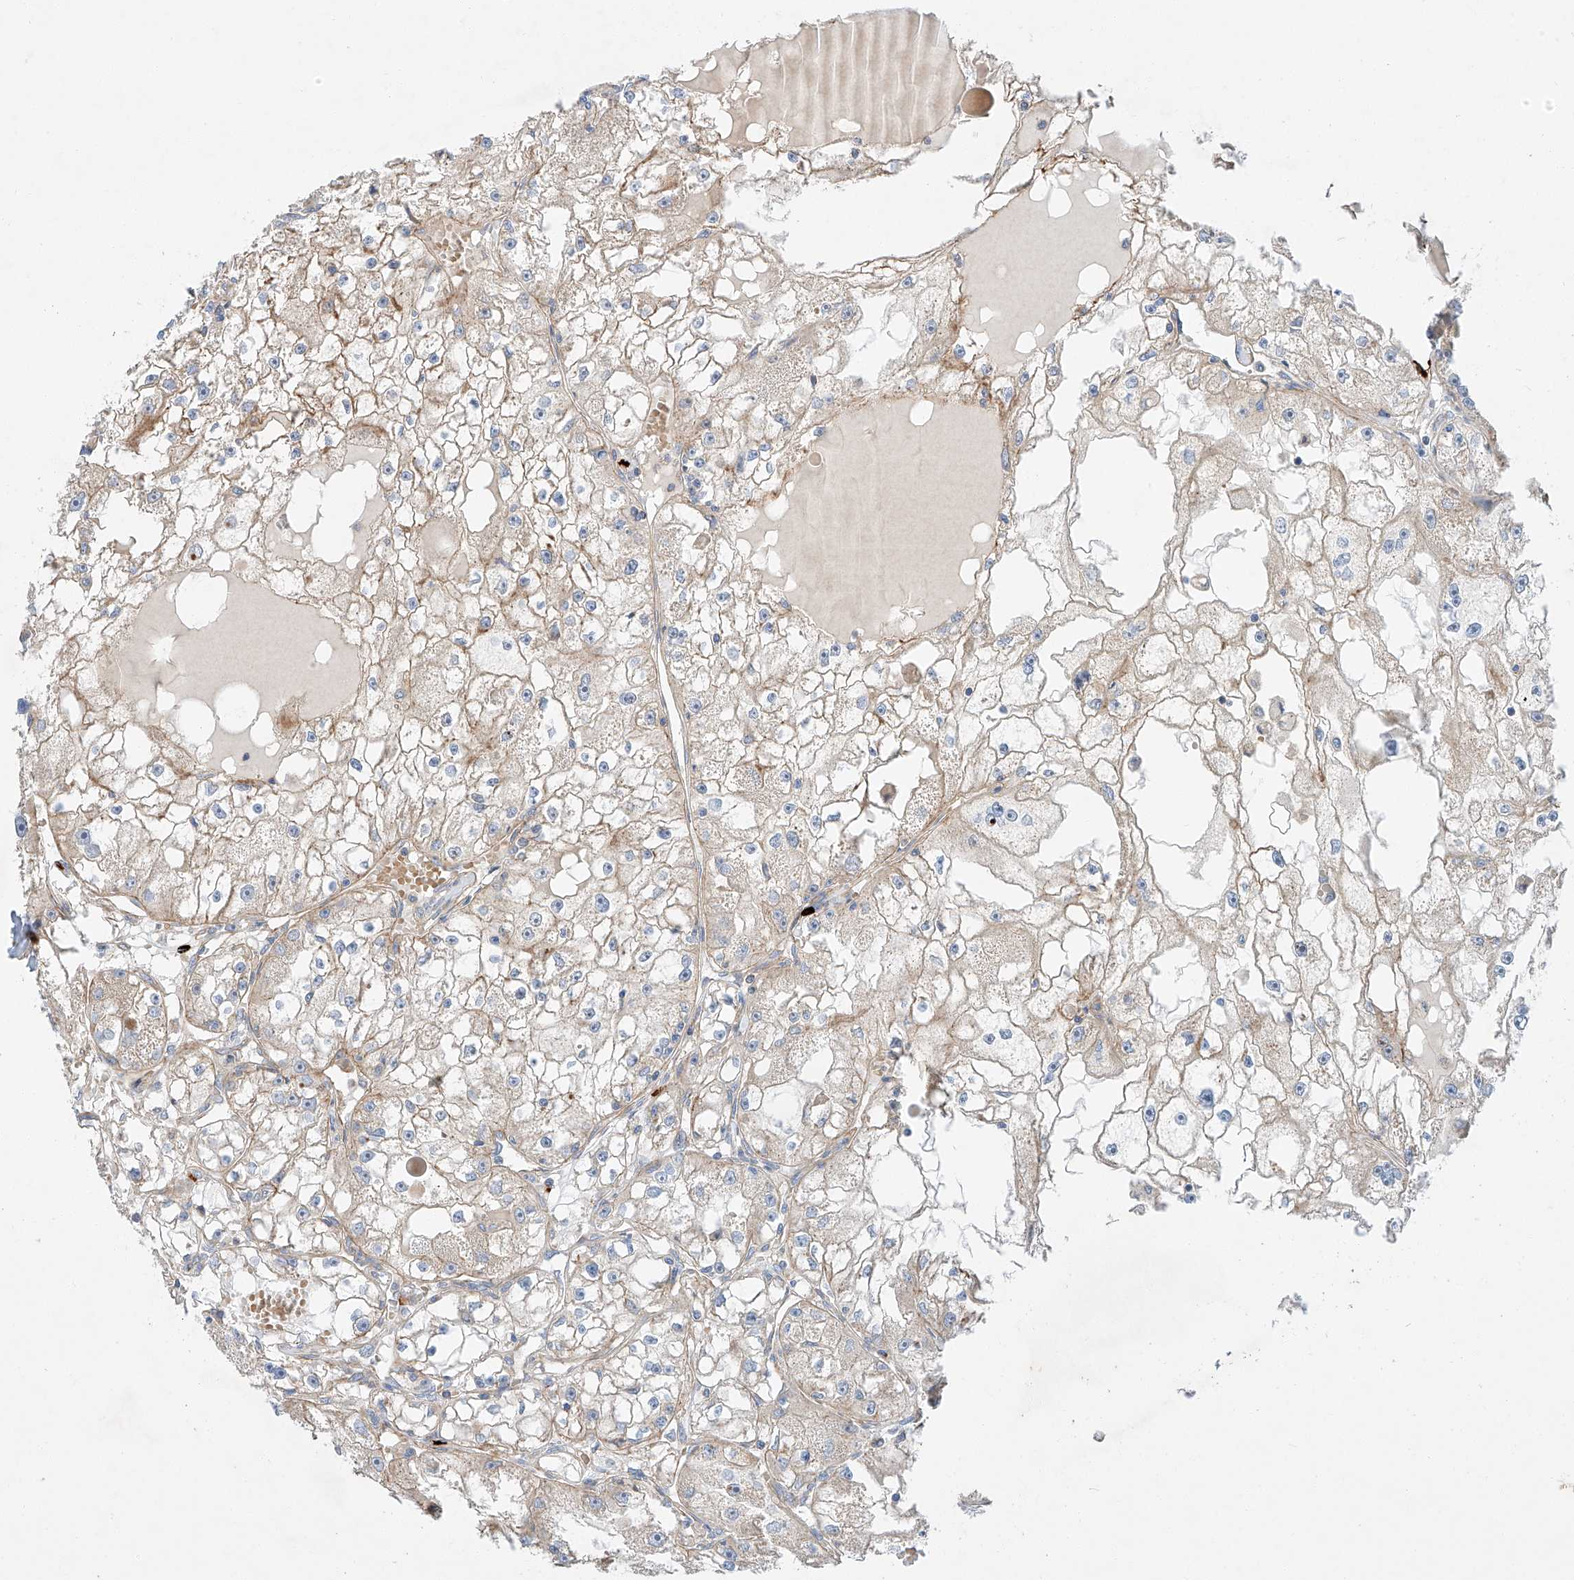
{"staining": {"intensity": "moderate", "quantity": "<25%", "location": "cytoplasmic/membranous"}, "tissue": "renal cancer", "cell_type": "Tumor cells", "image_type": "cancer", "snomed": [{"axis": "morphology", "description": "Adenocarcinoma, NOS"}, {"axis": "topography", "description": "Kidney"}], "caption": "Human renal adenocarcinoma stained for a protein (brown) displays moderate cytoplasmic/membranous positive staining in approximately <25% of tumor cells.", "gene": "MINDY4", "patient": {"sex": "male", "age": 56}}